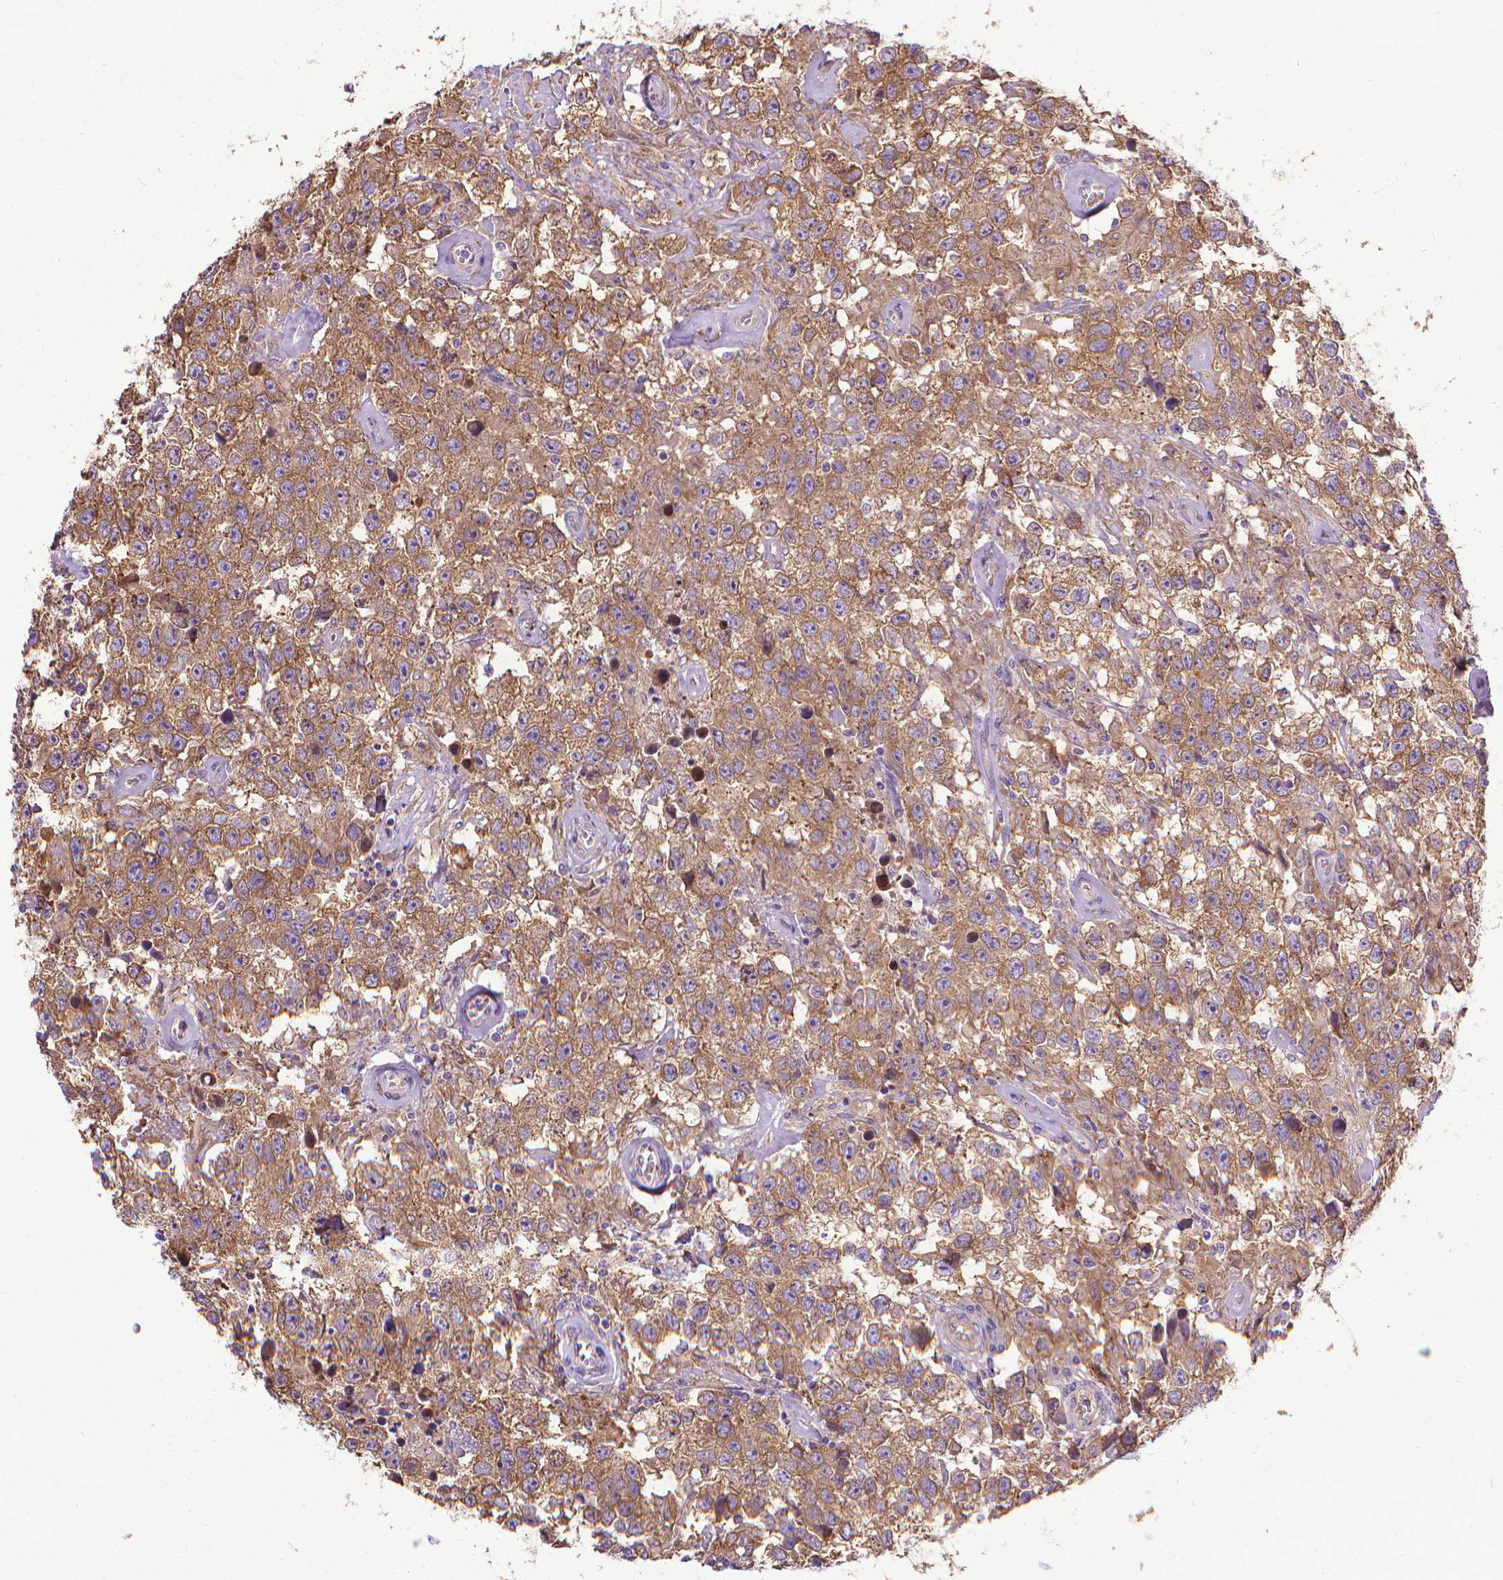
{"staining": {"intensity": "moderate", "quantity": ">75%", "location": "cytoplasmic/membranous"}, "tissue": "testis cancer", "cell_type": "Tumor cells", "image_type": "cancer", "snomed": [{"axis": "morphology", "description": "Seminoma, NOS"}, {"axis": "topography", "description": "Testis"}], "caption": "Immunohistochemistry (IHC) photomicrograph of neoplastic tissue: testis cancer (seminoma) stained using immunohistochemistry (IHC) demonstrates medium levels of moderate protein expression localized specifically in the cytoplasmic/membranous of tumor cells, appearing as a cytoplasmic/membranous brown color.", "gene": "CFAP299", "patient": {"sex": "male", "age": 43}}